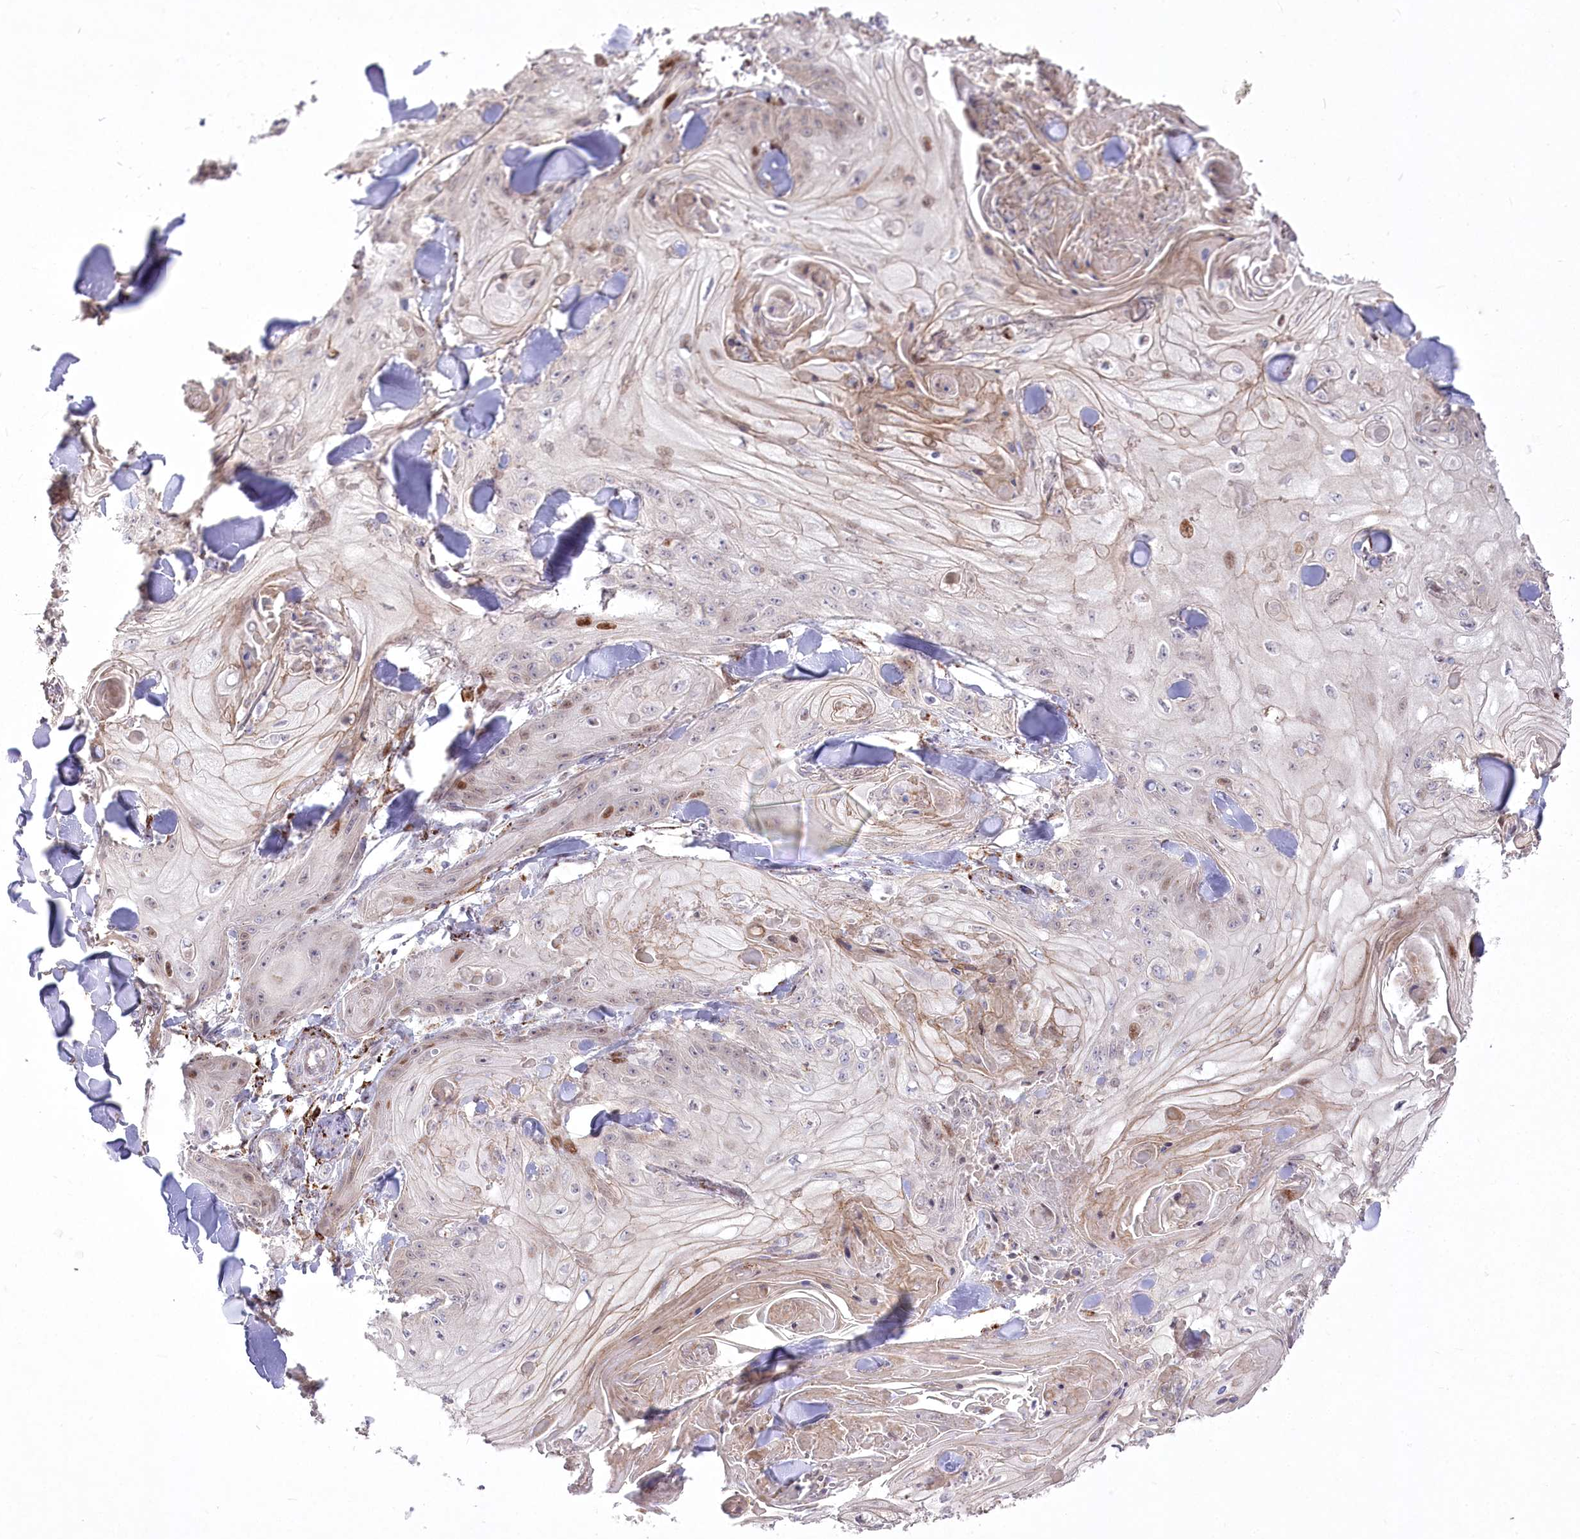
{"staining": {"intensity": "moderate", "quantity": "<25%", "location": "nuclear"}, "tissue": "skin cancer", "cell_type": "Tumor cells", "image_type": "cancer", "snomed": [{"axis": "morphology", "description": "Squamous cell carcinoma, NOS"}, {"axis": "topography", "description": "Skin"}], "caption": "Immunohistochemical staining of human skin squamous cell carcinoma shows moderate nuclear protein expression in approximately <25% of tumor cells. Using DAB (3,3'-diaminobenzidine) (brown) and hematoxylin (blue) stains, captured at high magnification using brightfield microscopy.", "gene": "CEP164", "patient": {"sex": "male", "age": 74}}